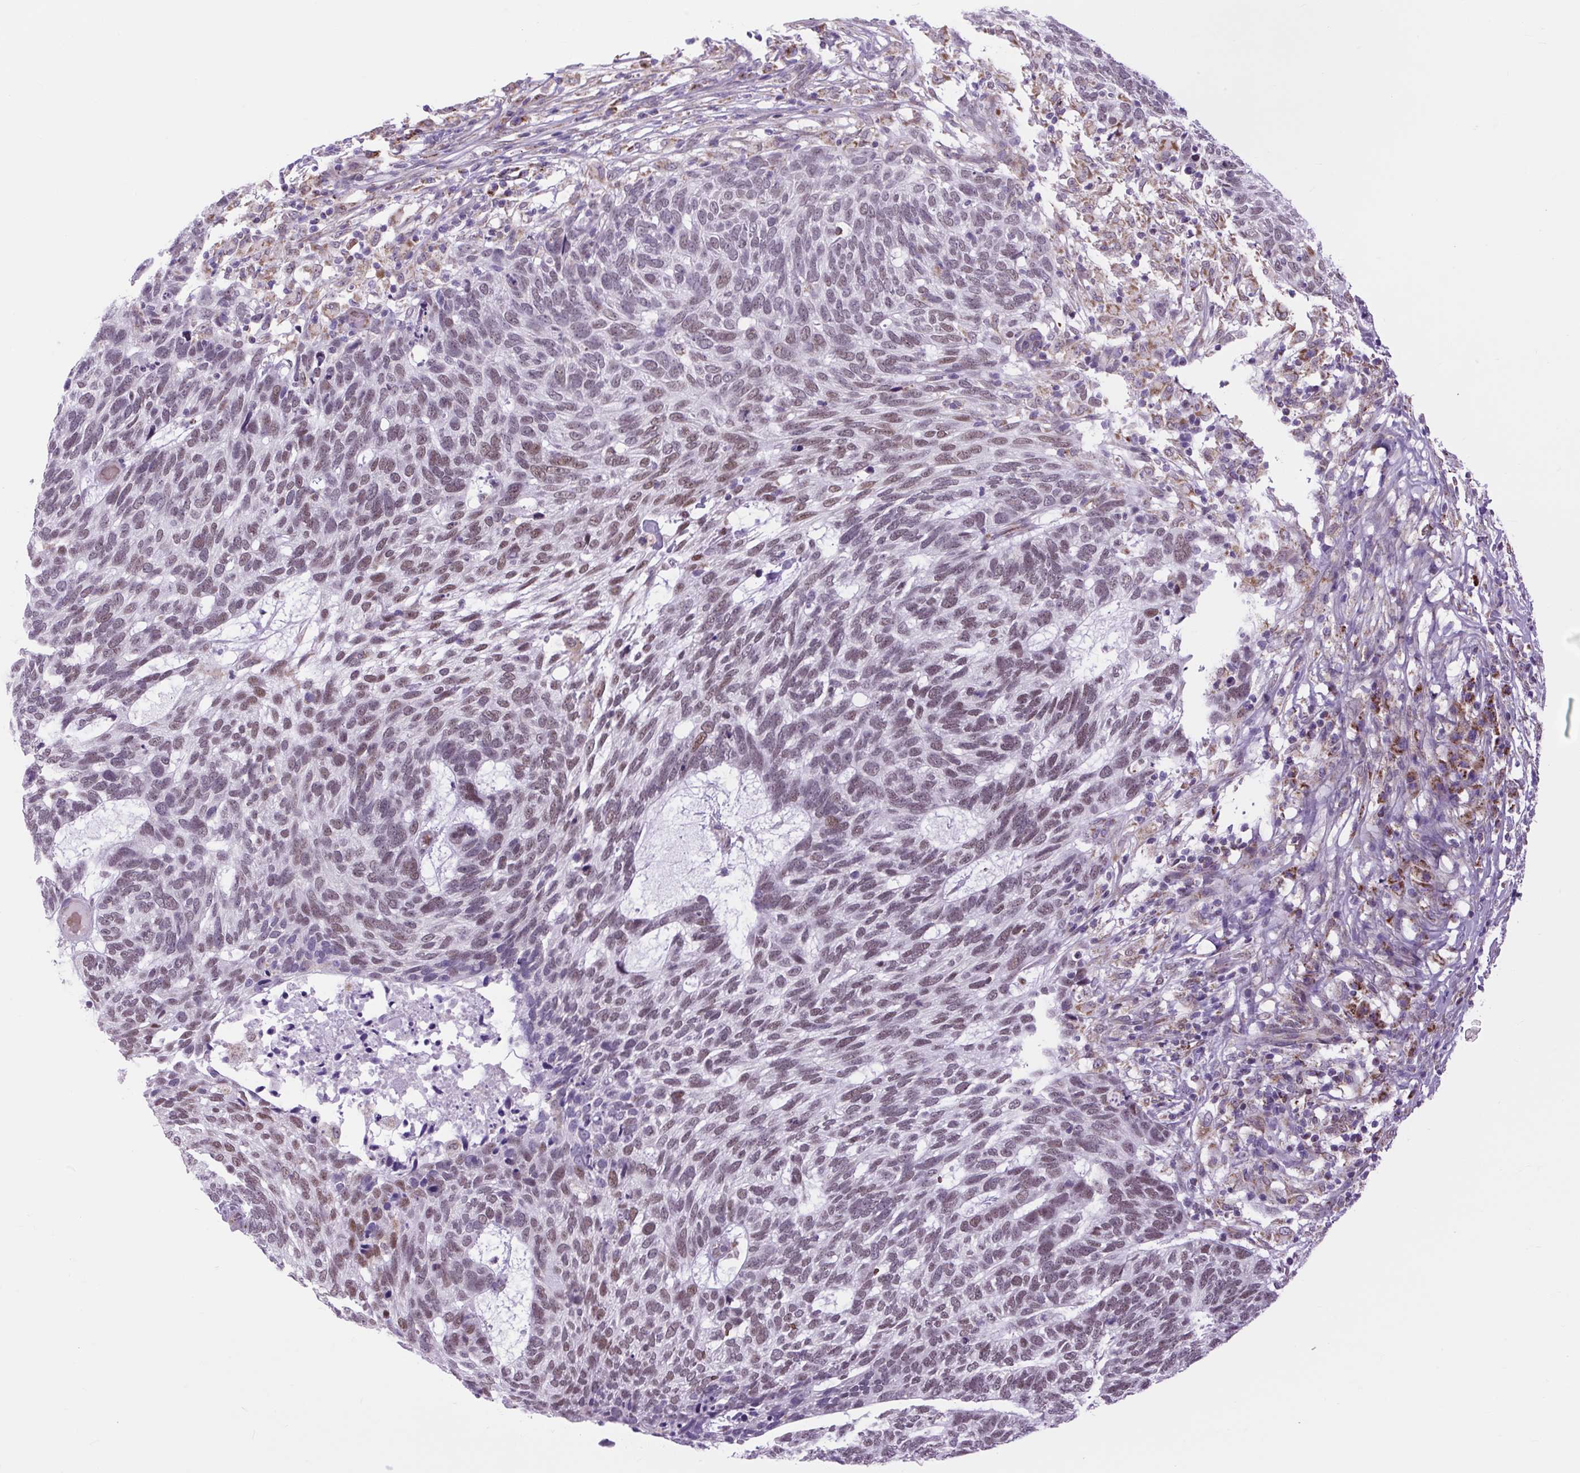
{"staining": {"intensity": "moderate", "quantity": "25%-75%", "location": "nuclear"}, "tissue": "skin cancer", "cell_type": "Tumor cells", "image_type": "cancer", "snomed": [{"axis": "morphology", "description": "Basal cell carcinoma"}, {"axis": "topography", "description": "Skin"}], "caption": "Immunohistochemistry (IHC) (DAB) staining of human skin cancer shows moderate nuclear protein staining in approximately 25%-75% of tumor cells. Immunohistochemistry stains the protein in brown and the nuclei are stained blue.", "gene": "SCO2", "patient": {"sex": "female", "age": 65}}